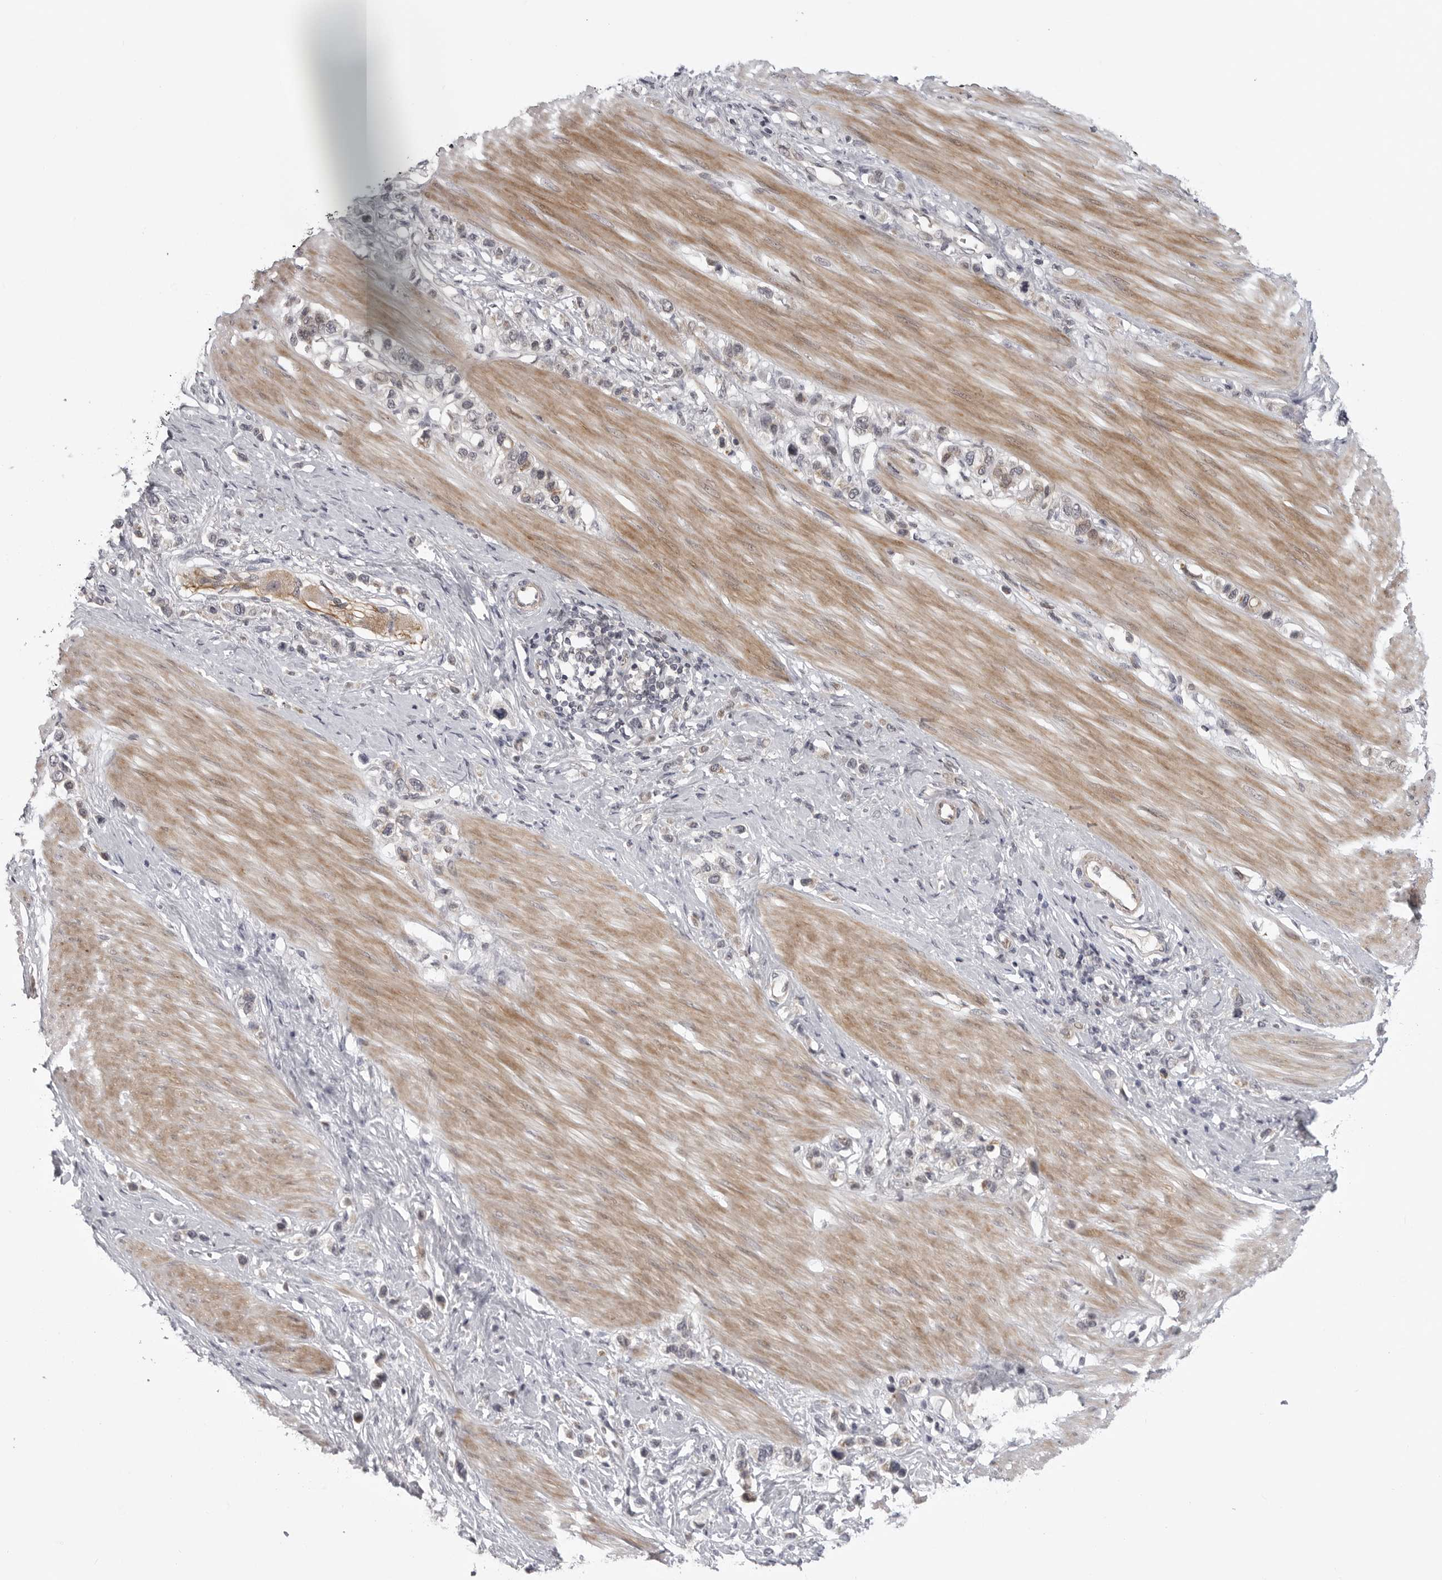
{"staining": {"intensity": "negative", "quantity": "none", "location": "none"}, "tissue": "stomach cancer", "cell_type": "Tumor cells", "image_type": "cancer", "snomed": [{"axis": "morphology", "description": "Adenocarcinoma, NOS"}, {"axis": "topography", "description": "Stomach"}], "caption": "High power microscopy histopathology image of an immunohistochemistry histopathology image of stomach adenocarcinoma, revealing no significant expression in tumor cells. Brightfield microscopy of immunohistochemistry stained with DAB (3,3'-diaminobenzidine) (brown) and hematoxylin (blue), captured at high magnification.", "gene": "CD300LD", "patient": {"sex": "female", "age": 65}}